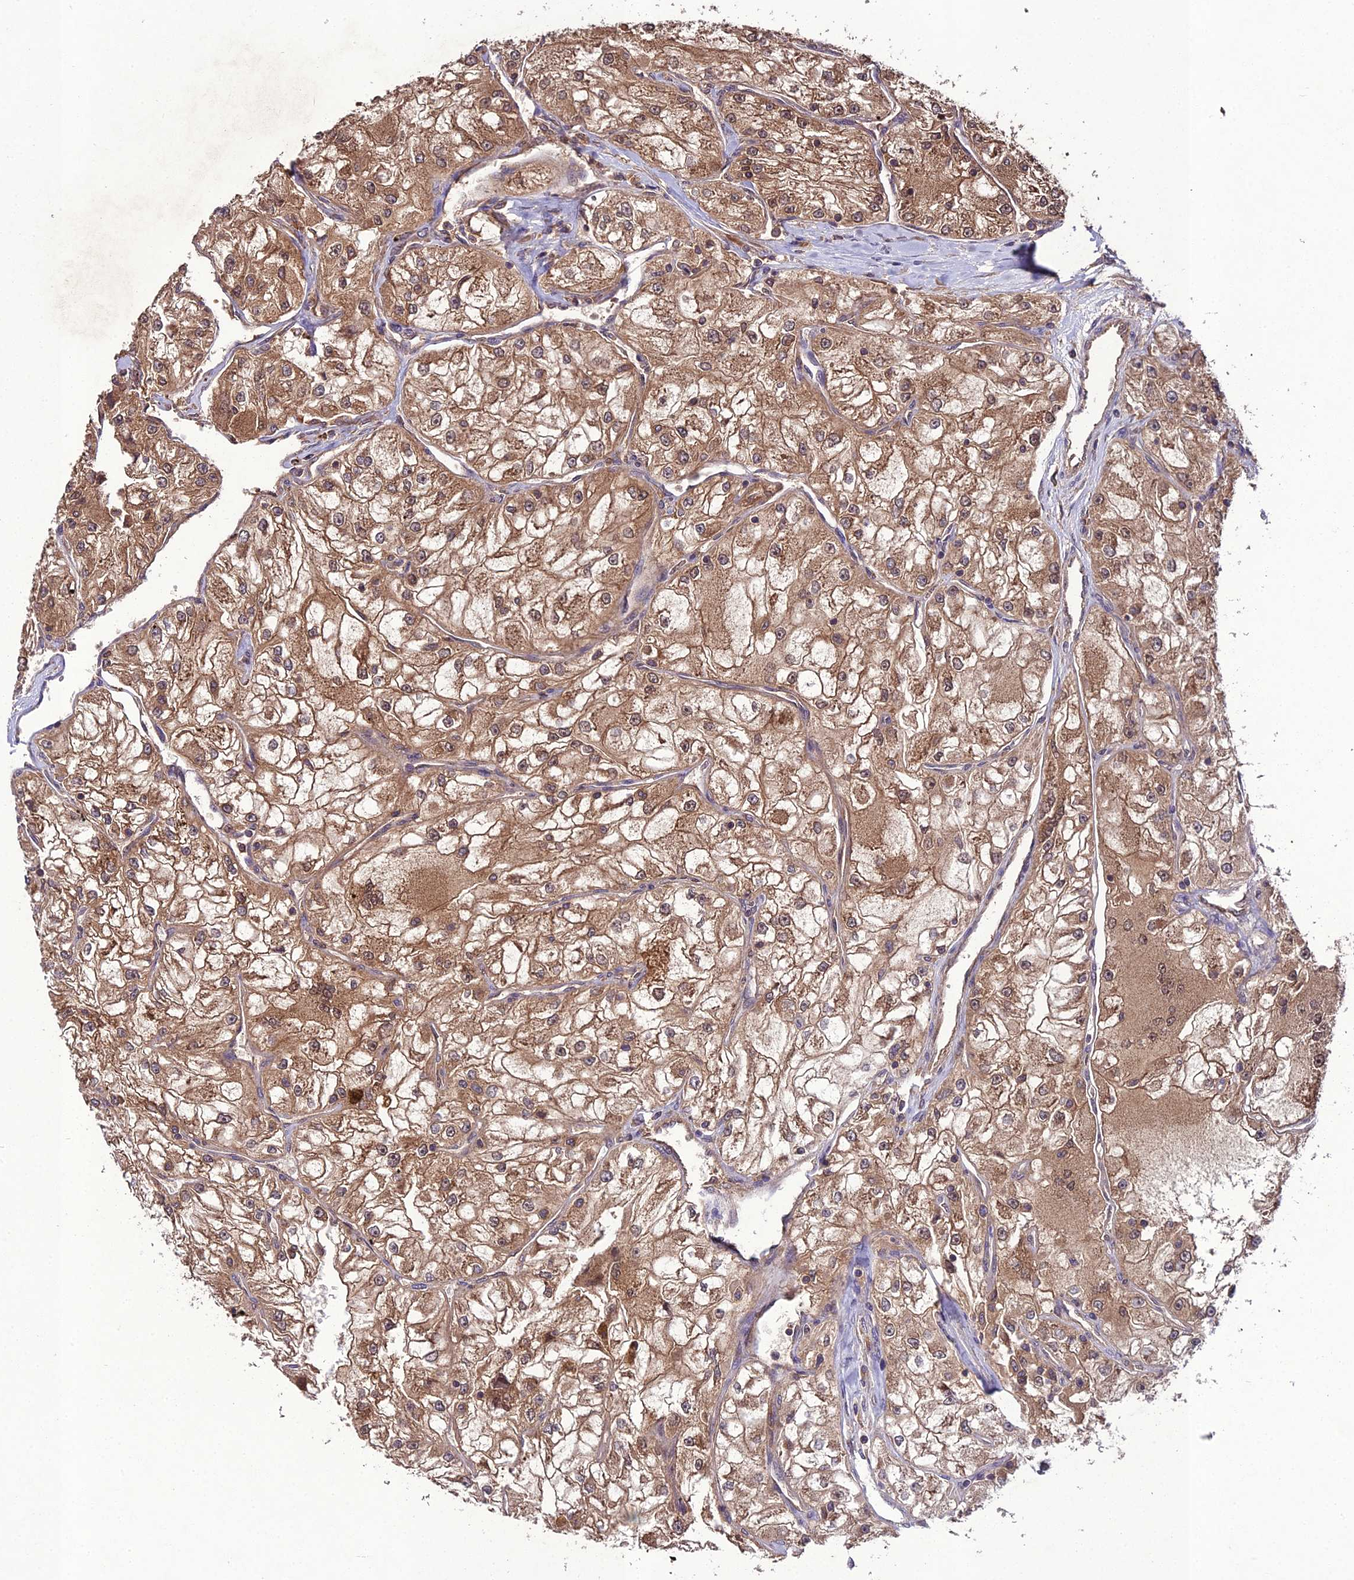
{"staining": {"intensity": "moderate", "quantity": ">75%", "location": "cytoplasmic/membranous"}, "tissue": "renal cancer", "cell_type": "Tumor cells", "image_type": "cancer", "snomed": [{"axis": "morphology", "description": "Adenocarcinoma, NOS"}, {"axis": "topography", "description": "Kidney"}], "caption": "Immunohistochemical staining of adenocarcinoma (renal) exhibits medium levels of moderate cytoplasmic/membranous protein expression in approximately >75% of tumor cells.", "gene": "TMEM258", "patient": {"sex": "female", "age": 72}}